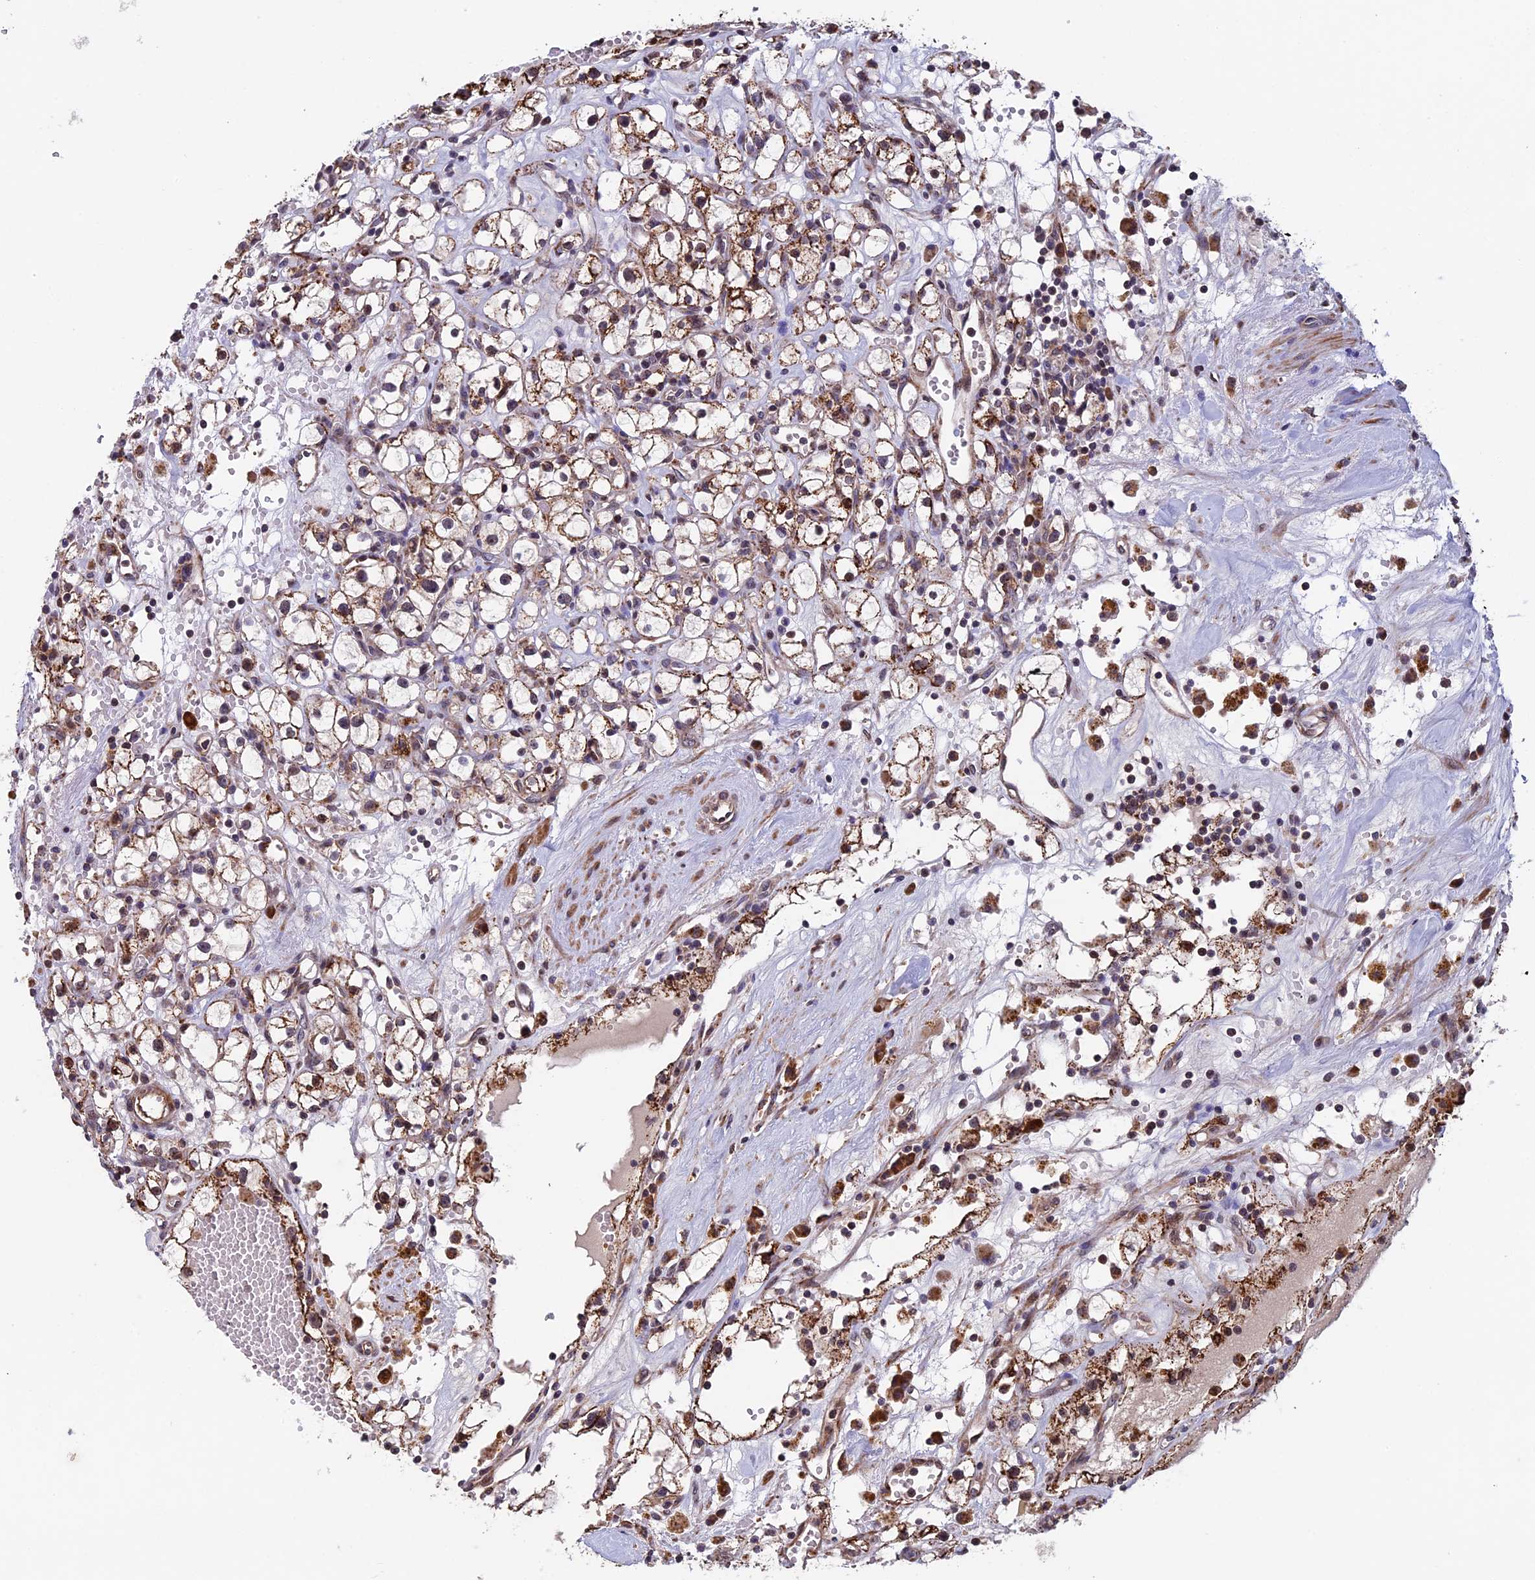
{"staining": {"intensity": "moderate", "quantity": ">75%", "location": "cytoplasmic/membranous"}, "tissue": "renal cancer", "cell_type": "Tumor cells", "image_type": "cancer", "snomed": [{"axis": "morphology", "description": "Adenocarcinoma, NOS"}, {"axis": "topography", "description": "Kidney"}], "caption": "Renal cancer (adenocarcinoma) stained with IHC shows moderate cytoplasmic/membranous staining in about >75% of tumor cells.", "gene": "RNF17", "patient": {"sex": "male", "age": 56}}